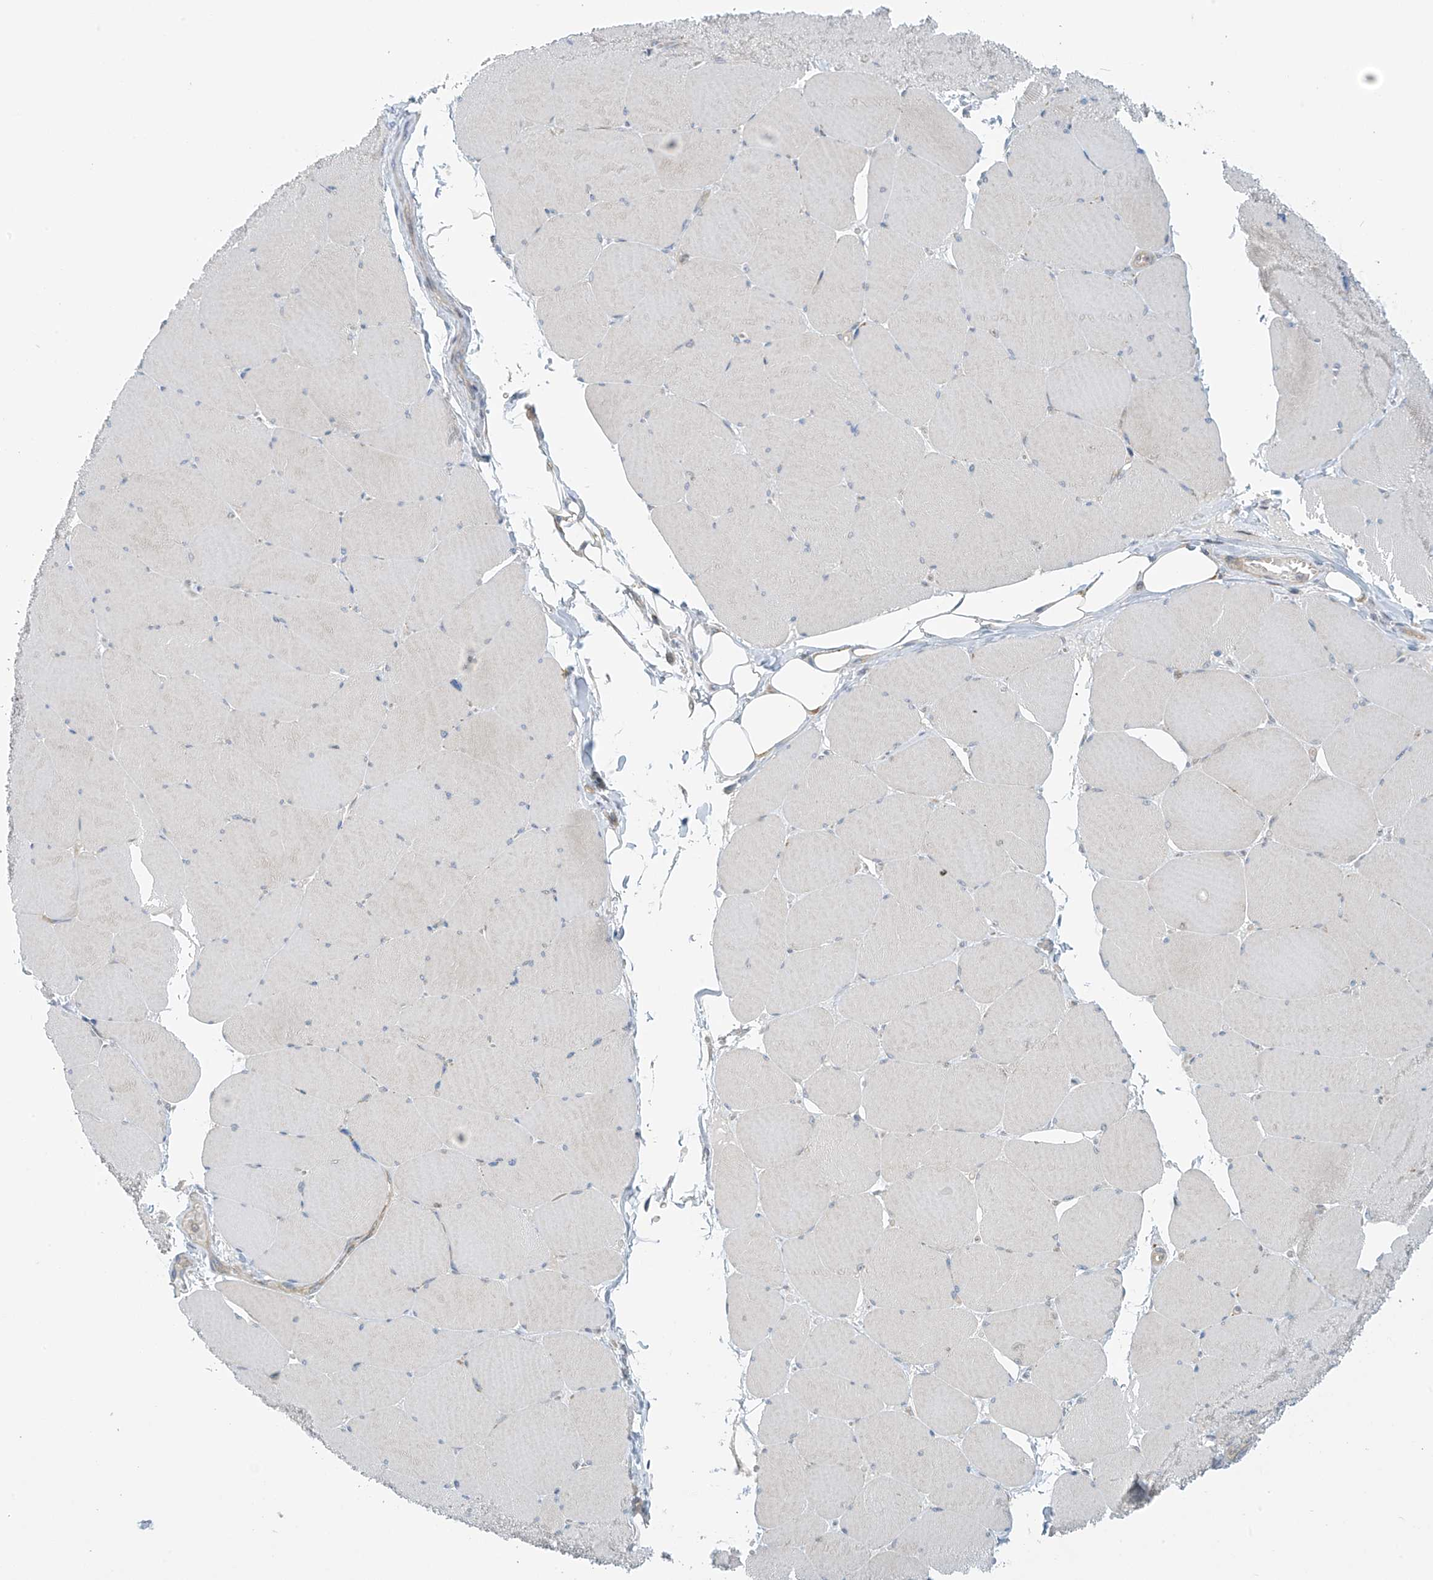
{"staining": {"intensity": "weak", "quantity": "<25%", "location": "cytoplasmic/membranous"}, "tissue": "skeletal muscle", "cell_type": "Myocytes", "image_type": "normal", "snomed": [{"axis": "morphology", "description": "Normal tissue, NOS"}, {"axis": "topography", "description": "Skeletal muscle"}, {"axis": "topography", "description": "Head-Neck"}], "caption": "Human skeletal muscle stained for a protein using IHC demonstrates no positivity in myocytes.", "gene": "FSD1L", "patient": {"sex": "male", "age": 66}}